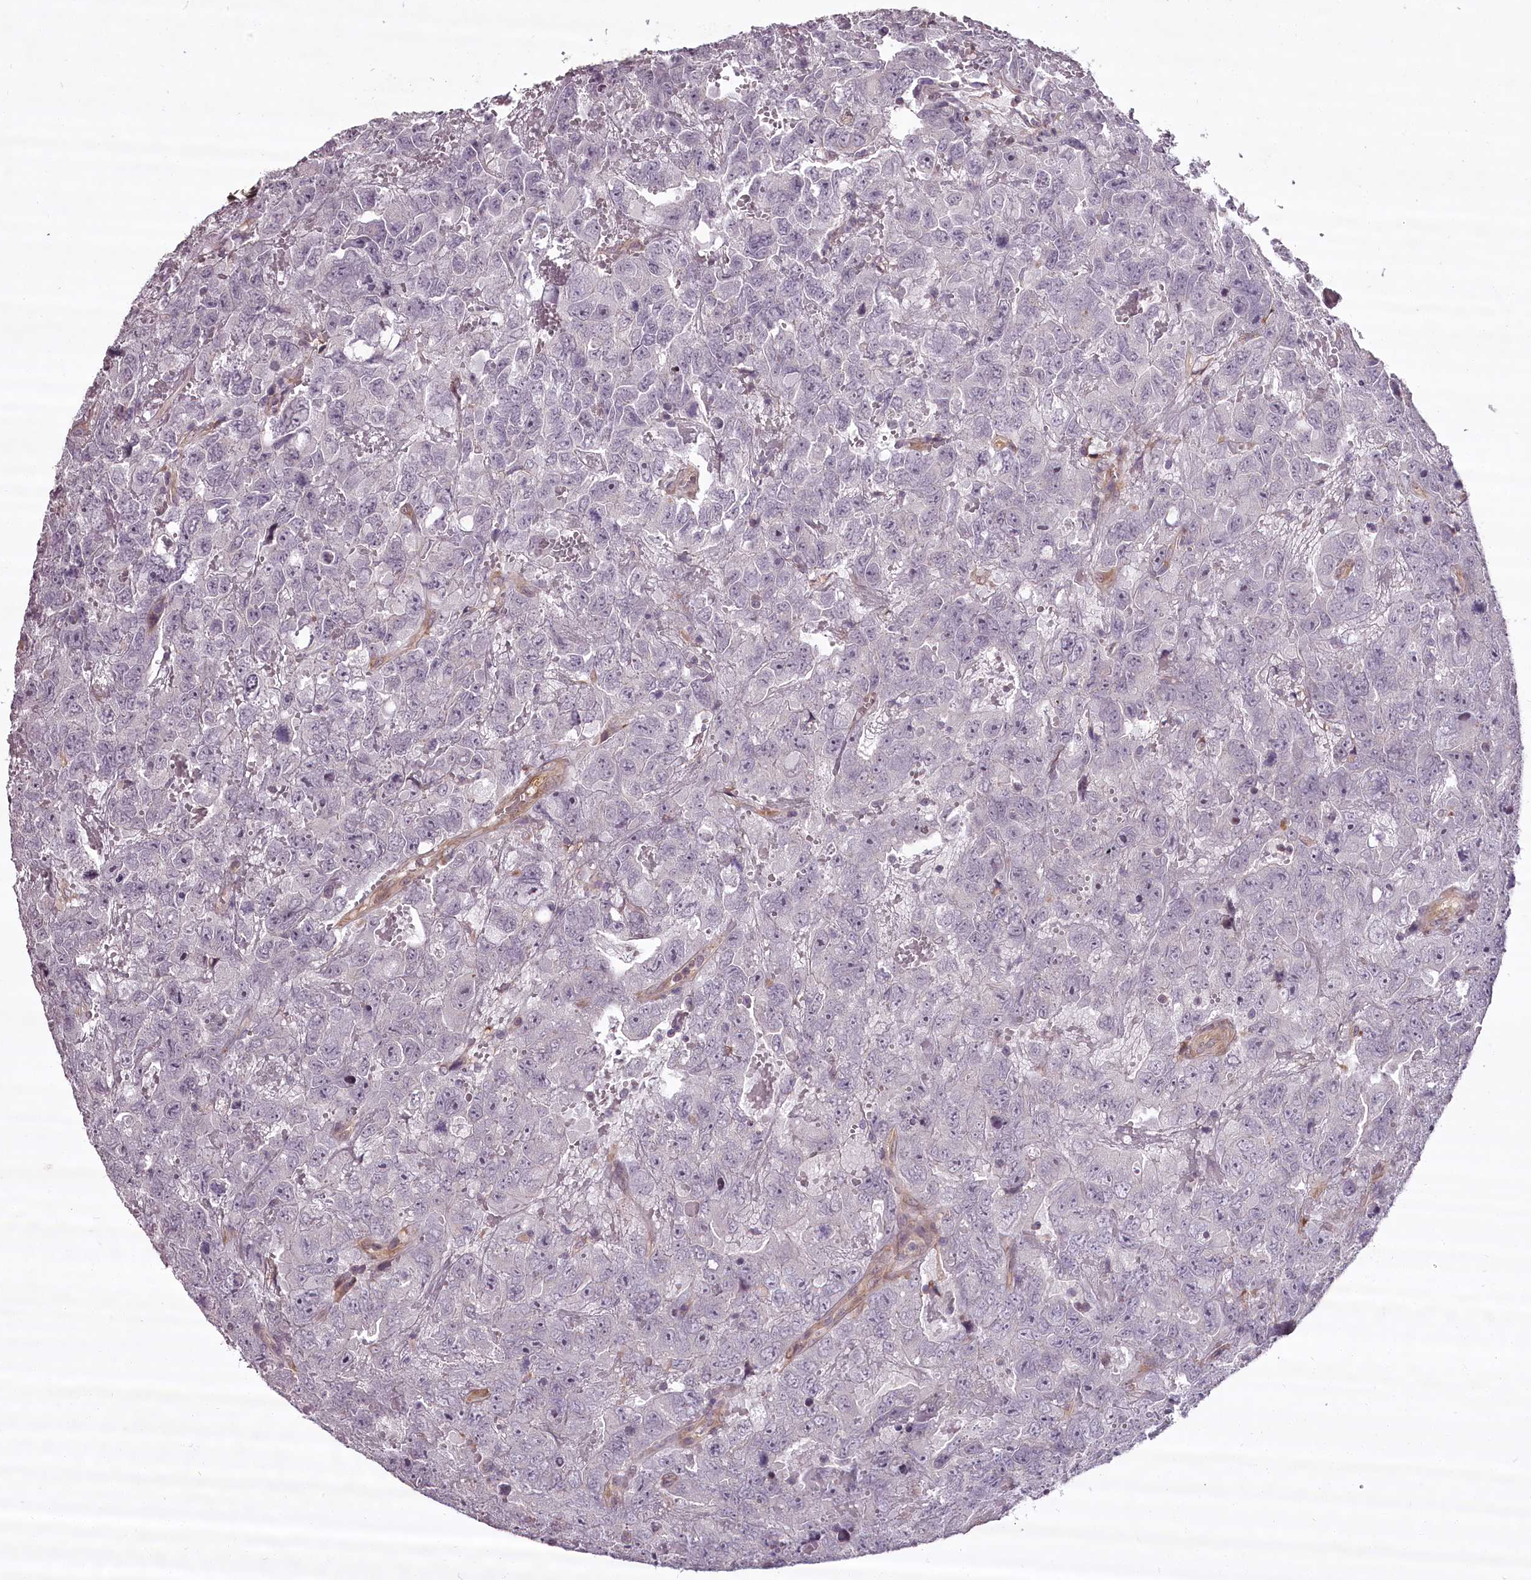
{"staining": {"intensity": "negative", "quantity": "none", "location": "none"}, "tissue": "testis cancer", "cell_type": "Tumor cells", "image_type": "cancer", "snomed": [{"axis": "morphology", "description": "Carcinoma, Embryonal, NOS"}, {"axis": "topography", "description": "Testis"}], "caption": "The immunohistochemistry (IHC) micrograph has no significant staining in tumor cells of embryonal carcinoma (testis) tissue.", "gene": "CCDC92", "patient": {"sex": "male", "age": 45}}